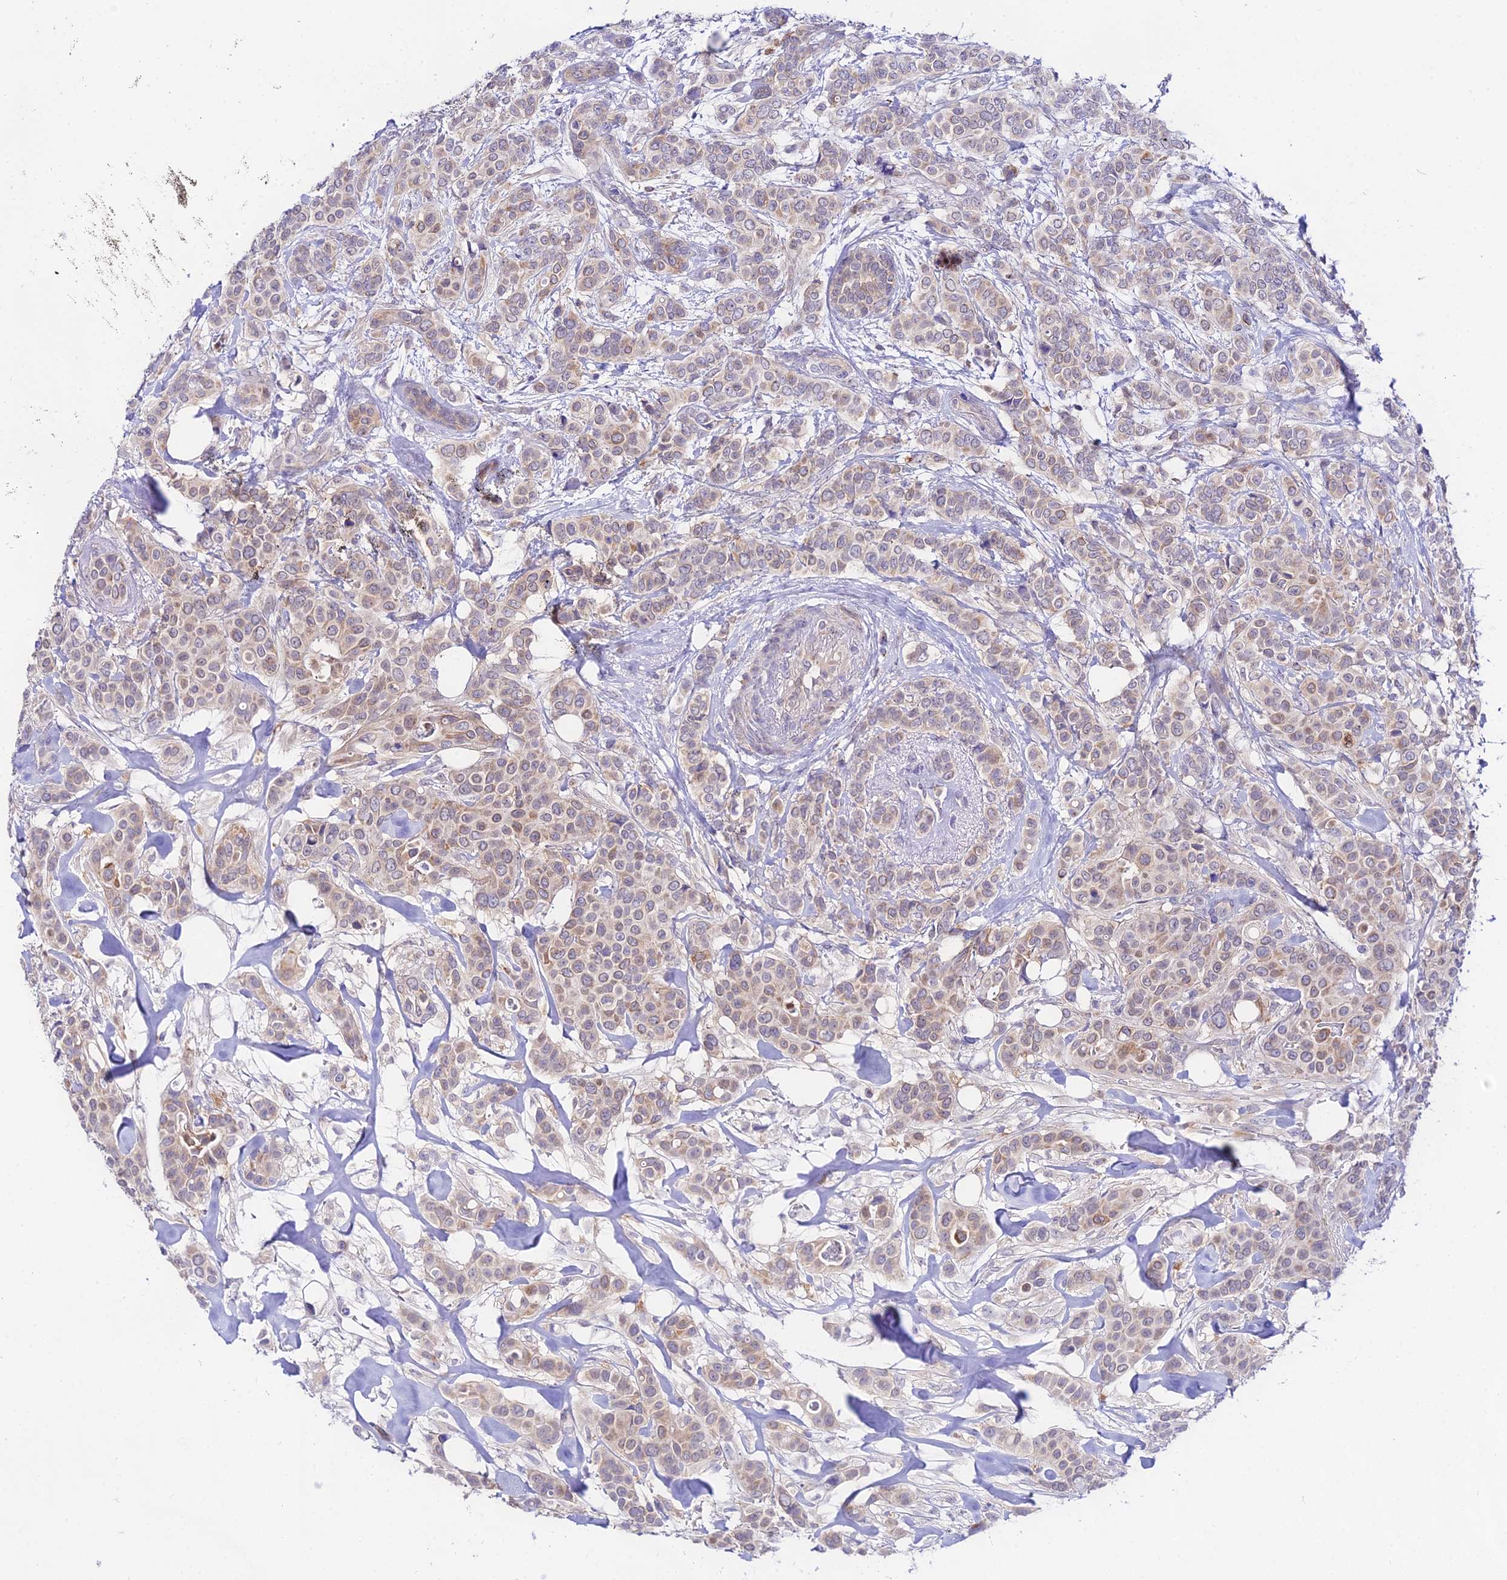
{"staining": {"intensity": "weak", "quantity": "25%-75%", "location": "cytoplasmic/membranous"}, "tissue": "breast cancer", "cell_type": "Tumor cells", "image_type": "cancer", "snomed": [{"axis": "morphology", "description": "Lobular carcinoma"}, {"axis": "topography", "description": "Breast"}], "caption": "Immunohistochemistry (IHC) micrograph of neoplastic tissue: human lobular carcinoma (breast) stained using immunohistochemistry (IHC) exhibits low levels of weak protein expression localized specifically in the cytoplasmic/membranous of tumor cells, appearing as a cytoplasmic/membranous brown color.", "gene": "ATG16L2", "patient": {"sex": "female", "age": 51}}